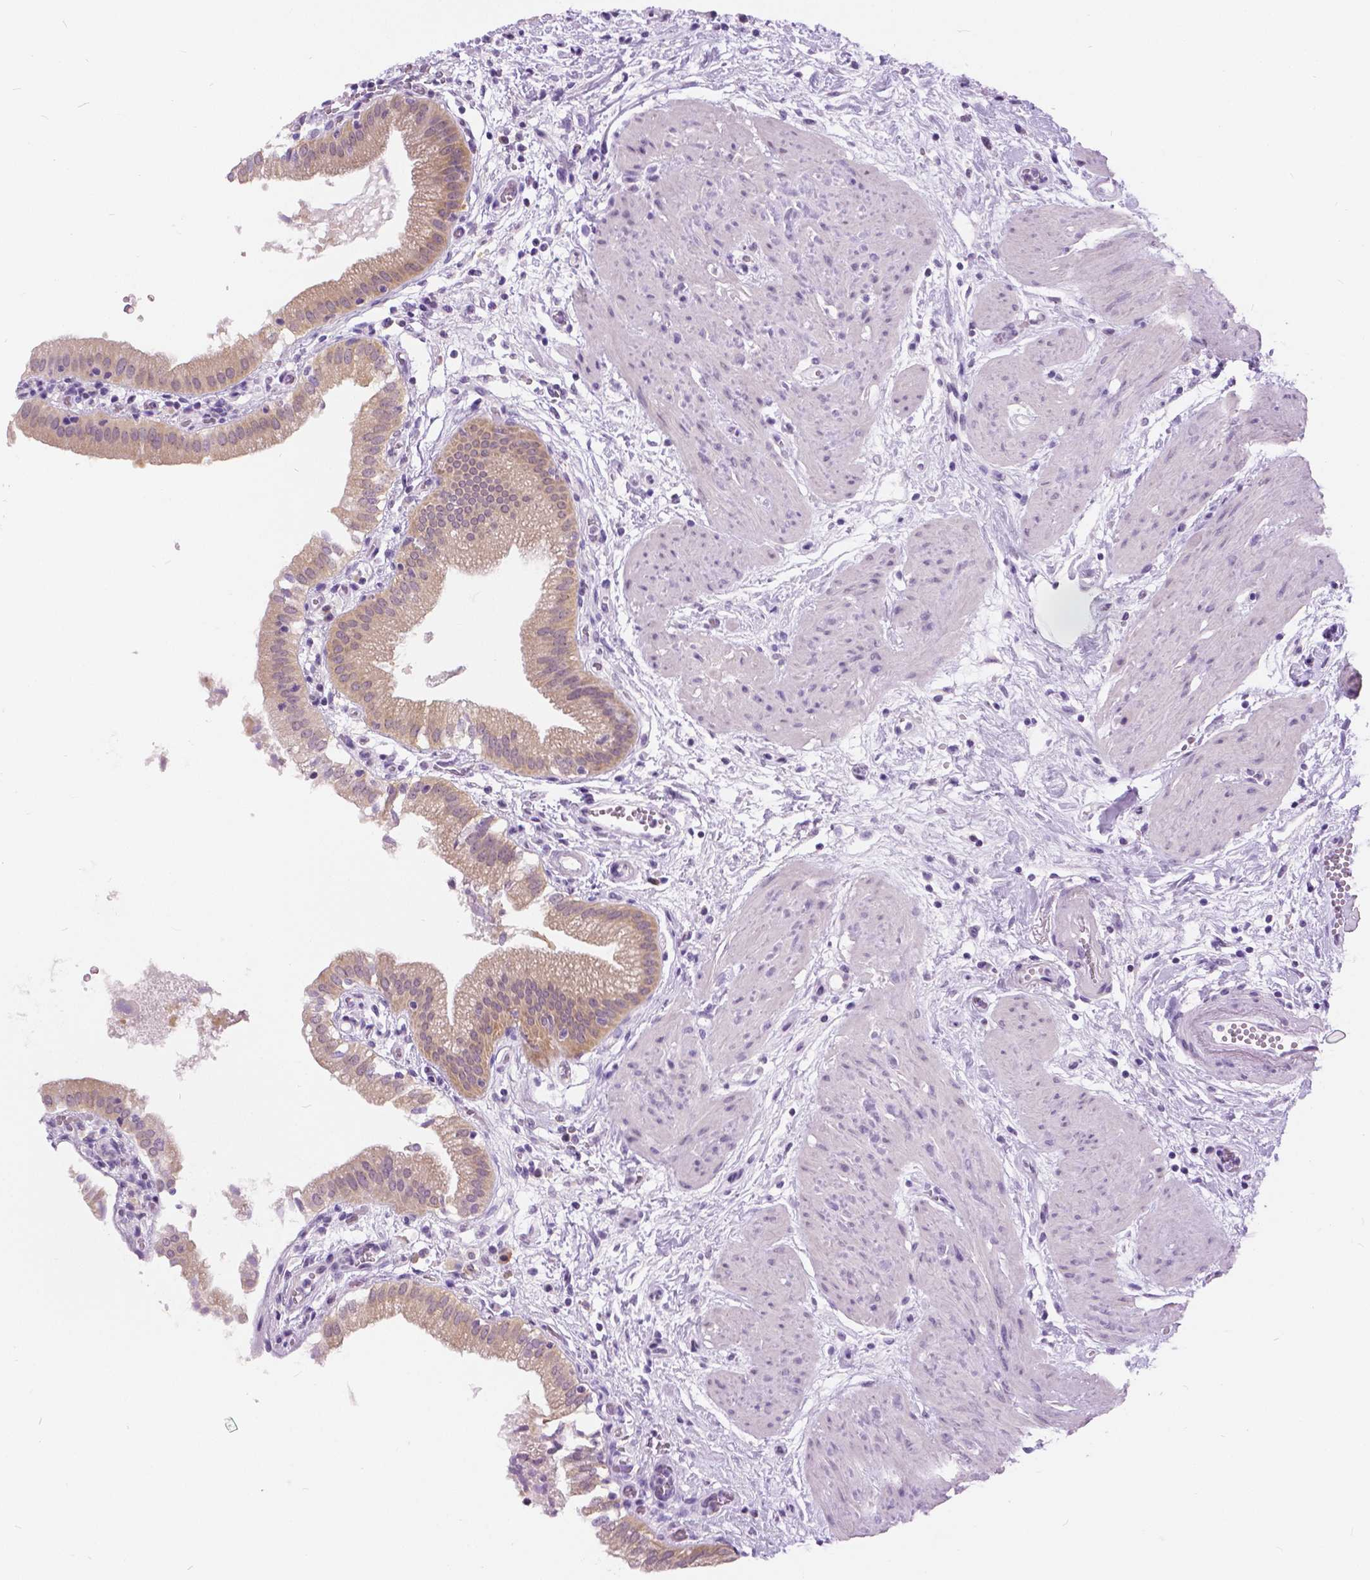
{"staining": {"intensity": "weak", "quantity": "25%-75%", "location": "cytoplasmic/membranous"}, "tissue": "gallbladder", "cell_type": "Glandular cells", "image_type": "normal", "snomed": [{"axis": "morphology", "description": "Normal tissue, NOS"}, {"axis": "topography", "description": "Gallbladder"}], "caption": "This image shows immunohistochemistry (IHC) staining of unremarkable gallbladder, with low weak cytoplasmic/membranous expression in approximately 25%-75% of glandular cells.", "gene": "MYOM1", "patient": {"sex": "female", "age": 65}}